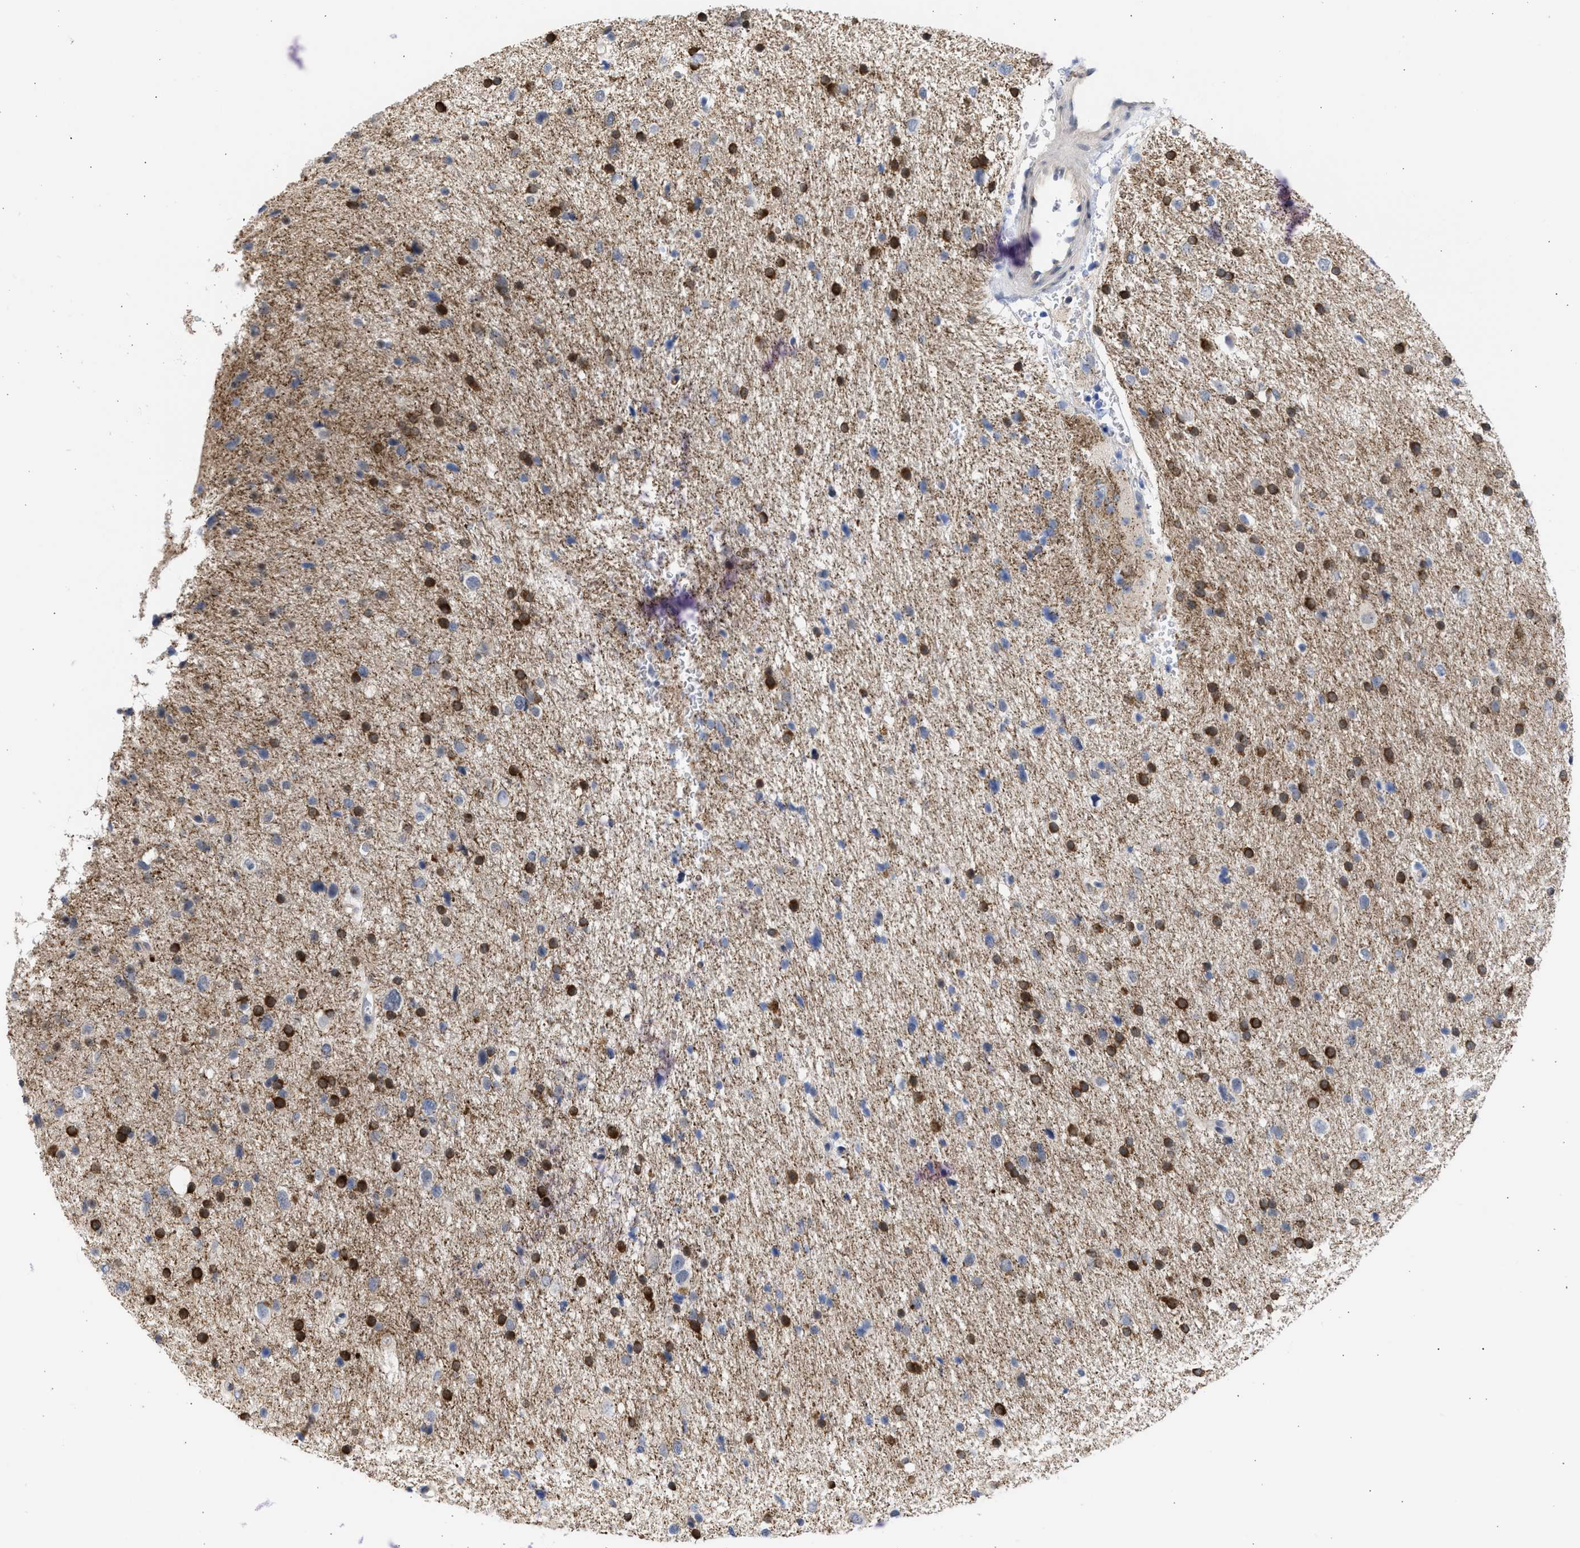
{"staining": {"intensity": "strong", "quantity": "<25%", "location": "cytoplasmic/membranous,nuclear"}, "tissue": "glioma", "cell_type": "Tumor cells", "image_type": "cancer", "snomed": [{"axis": "morphology", "description": "Glioma, malignant, Low grade"}, {"axis": "topography", "description": "Brain"}], "caption": "Strong cytoplasmic/membranous and nuclear staining for a protein is identified in approximately <25% of tumor cells of glioma using immunohistochemistry.", "gene": "THRA", "patient": {"sex": "female", "age": 37}}